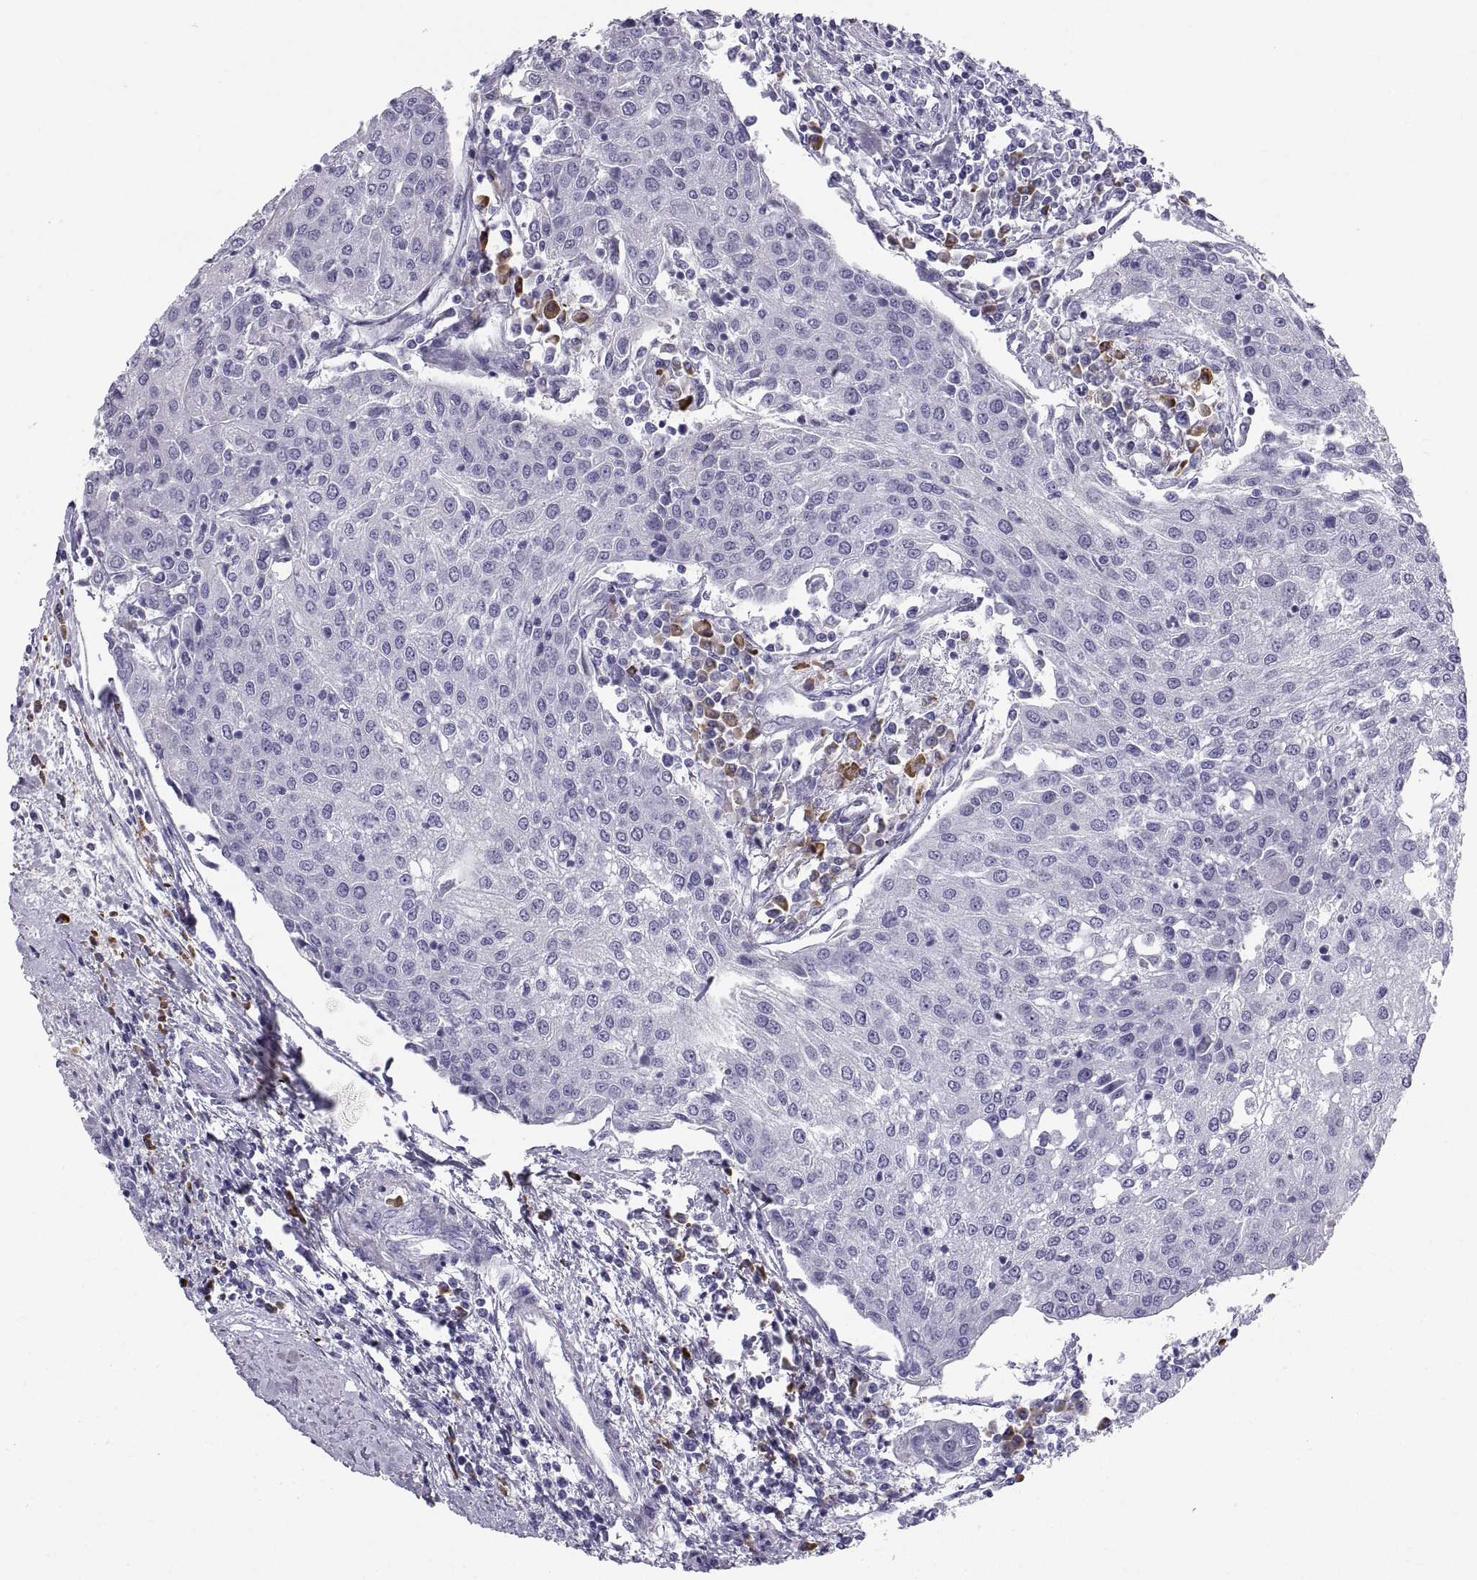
{"staining": {"intensity": "negative", "quantity": "none", "location": "none"}, "tissue": "urothelial cancer", "cell_type": "Tumor cells", "image_type": "cancer", "snomed": [{"axis": "morphology", "description": "Urothelial carcinoma, High grade"}, {"axis": "topography", "description": "Urinary bladder"}], "caption": "A high-resolution micrograph shows immunohistochemistry (IHC) staining of urothelial carcinoma (high-grade), which displays no significant positivity in tumor cells.", "gene": "CT47A10", "patient": {"sex": "female", "age": 85}}